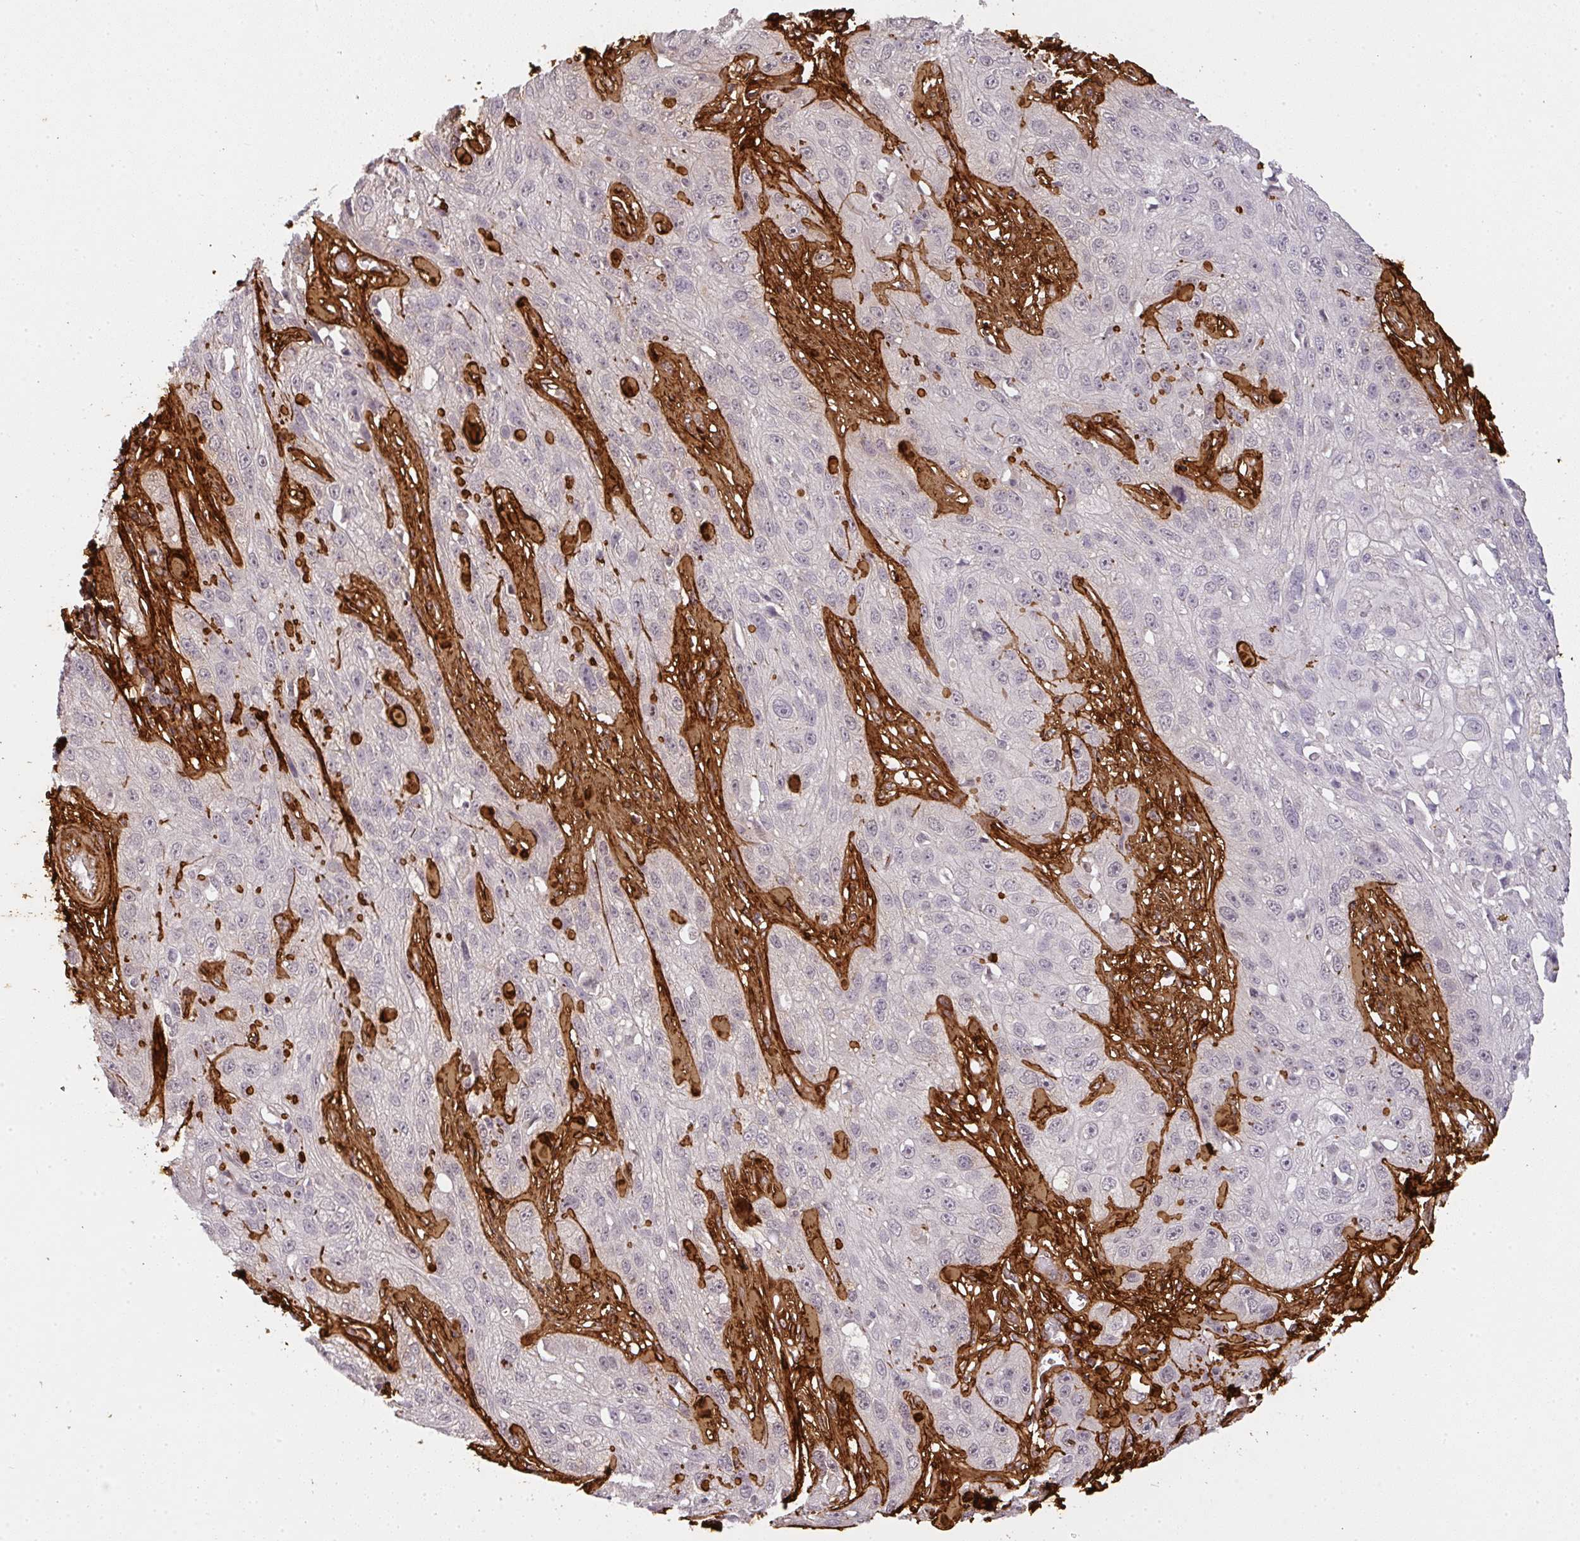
{"staining": {"intensity": "negative", "quantity": "none", "location": "none"}, "tissue": "skin cancer", "cell_type": "Tumor cells", "image_type": "cancer", "snomed": [{"axis": "morphology", "description": "Squamous cell carcinoma, NOS"}, {"axis": "topography", "description": "Skin"}, {"axis": "topography", "description": "Vulva"}], "caption": "The immunohistochemistry (IHC) histopathology image has no significant expression in tumor cells of skin cancer tissue. (Stains: DAB immunohistochemistry (IHC) with hematoxylin counter stain, Microscopy: brightfield microscopy at high magnification).", "gene": "COL3A1", "patient": {"sex": "female", "age": 86}}